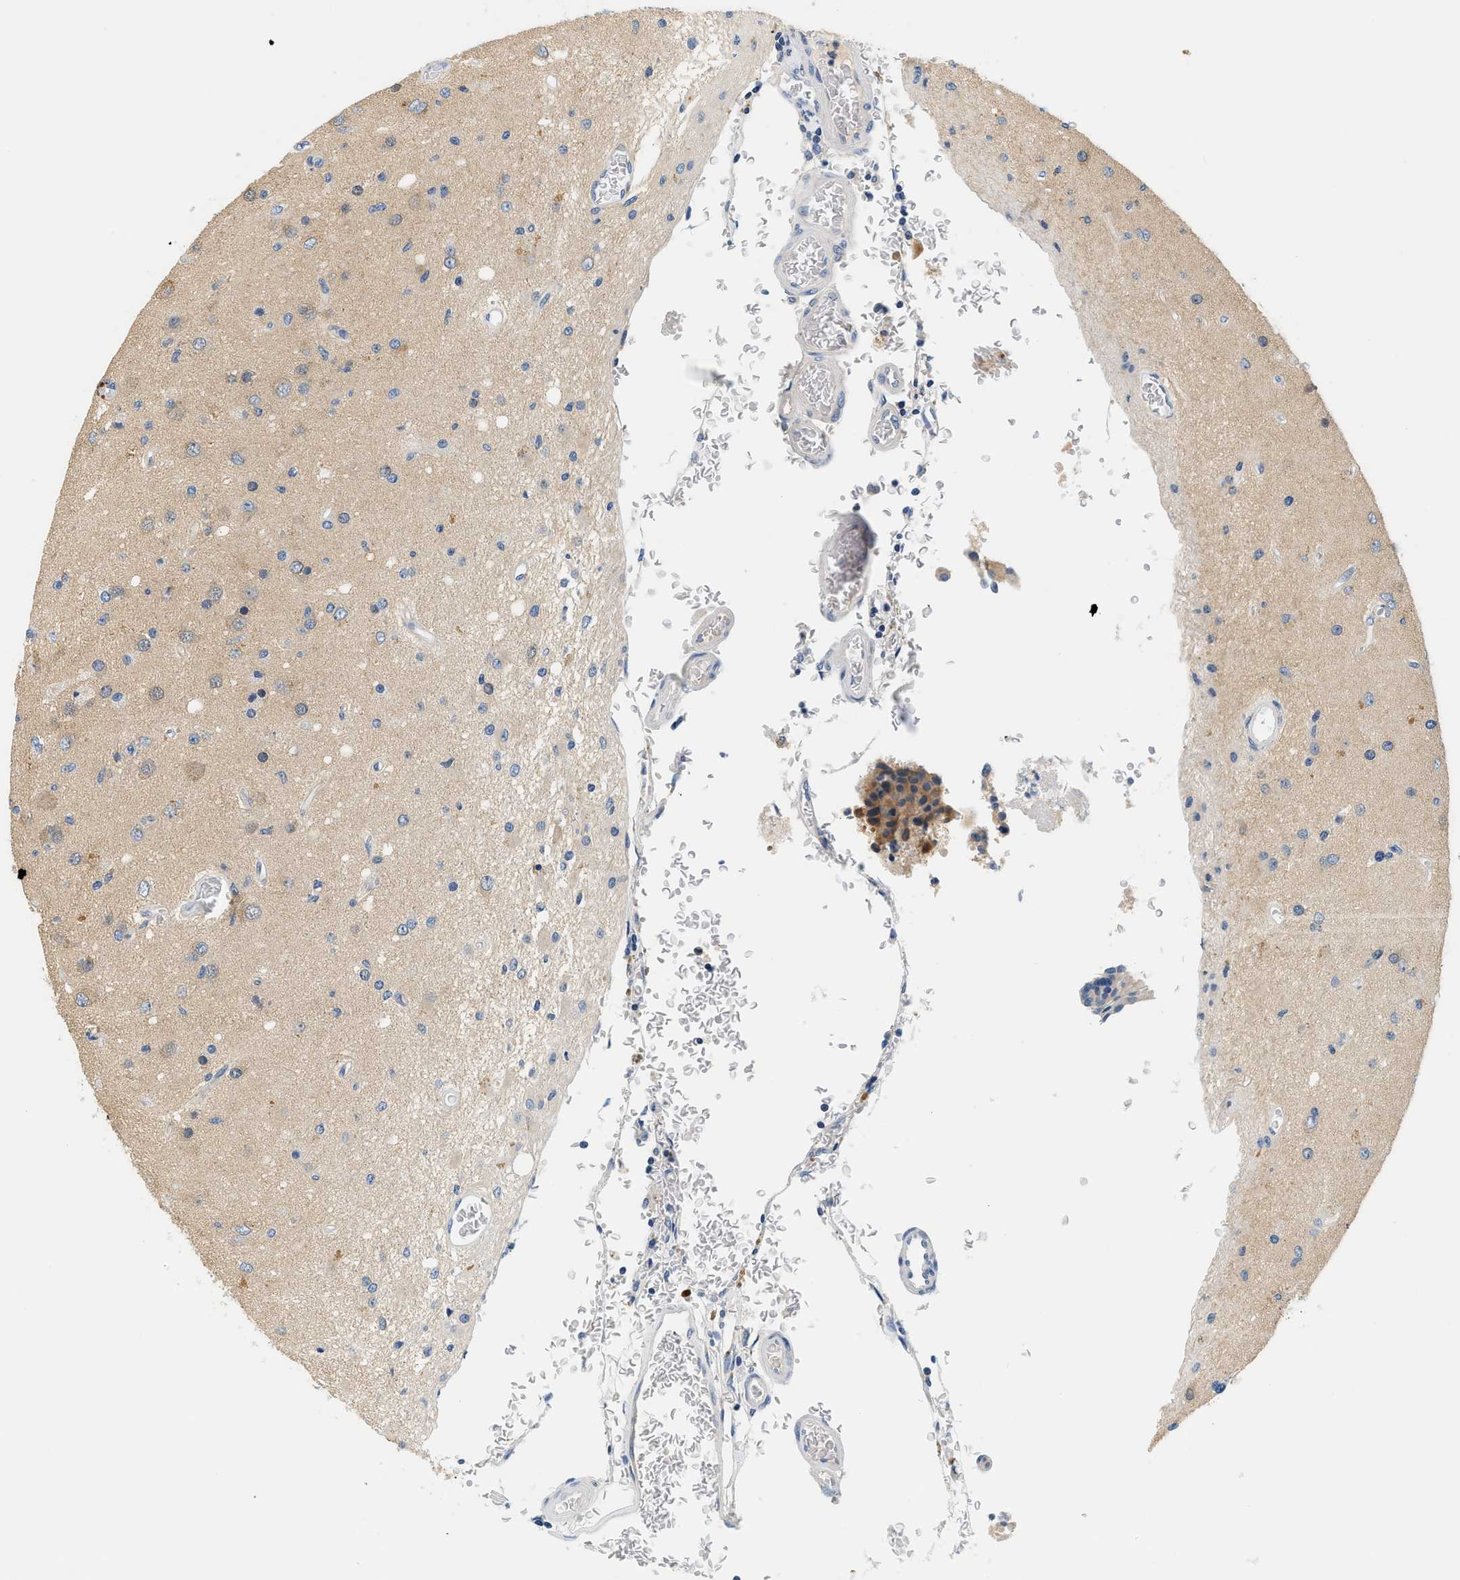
{"staining": {"intensity": "weak", "quantity": "<25%", "location": "cytoplasmic/membranous"}, "tissue": "glioma", "cell_type": "Tumor cells", "image_type": "cancer", "snomed": [{"axis": "morphology", "description": "Normal tissue, NOS"}, {"axis": "morphology", "description": "Glioma, malignant, High grade"}, {"axis": "topography", "description": "Cerebral cortex"}], "caption": "Immunohistochemistry of glioma shows no positivity in tumor cells. The staining was performed using DAB to visualize the protein expression in brown, while the nuclei were stained in blue with hematoxylin (Magnification: 20x).", "gene": "SLC35E1", "patient": {"sex": "male", "age": 77}}